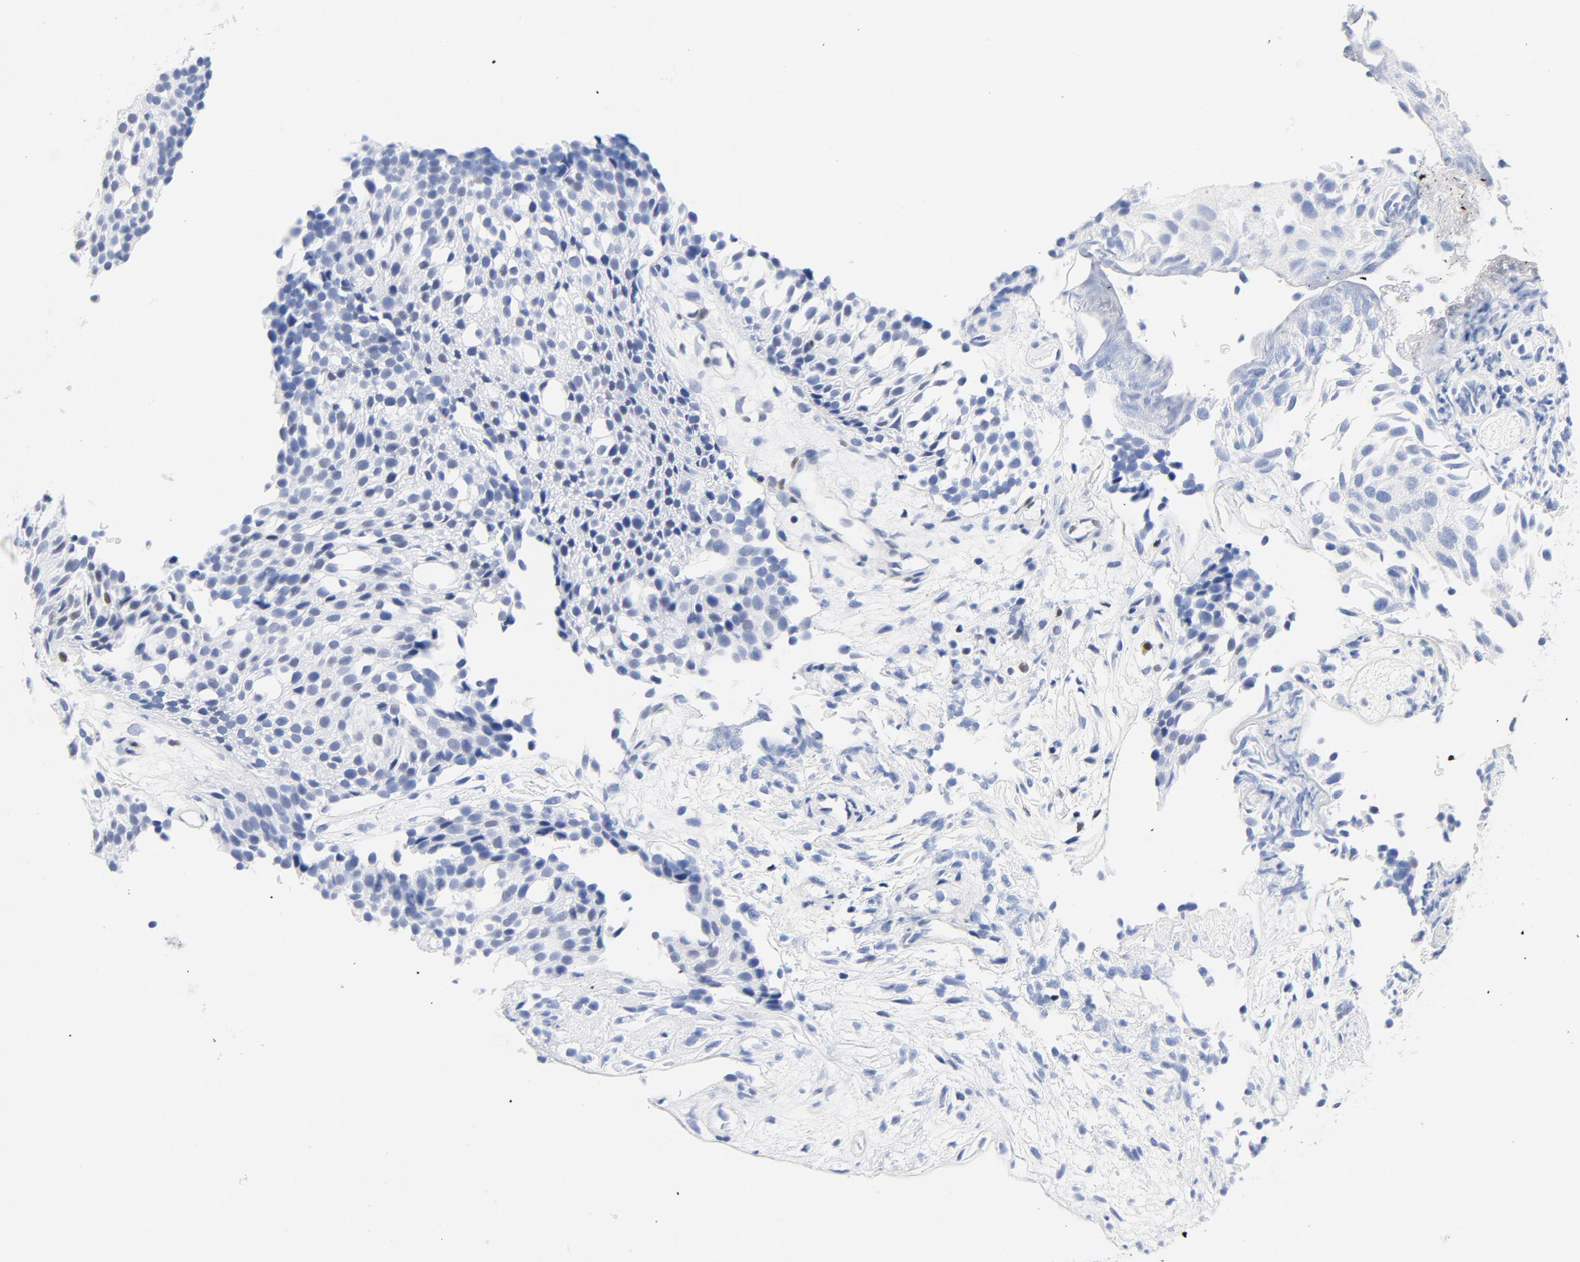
{"staining": {"intensity": "negative", "quantity": "none", "location": "none"}, "tissue": "urothelial cancer", "cell_type": "Tumor cells", "image_type": "cancer", "snomed": [{"axis": "morphology", "description": "Urothelial carcinoma, Low grade"}, {"axis": "topography", "description": "Urinary bladder"}], "caption": "Urothelial cancer was stained to show a protein in brown. There is no significant positivity in tumor cells.", "gene": "CDKN1B", "patient": {"sex": "male", "age": 85}}